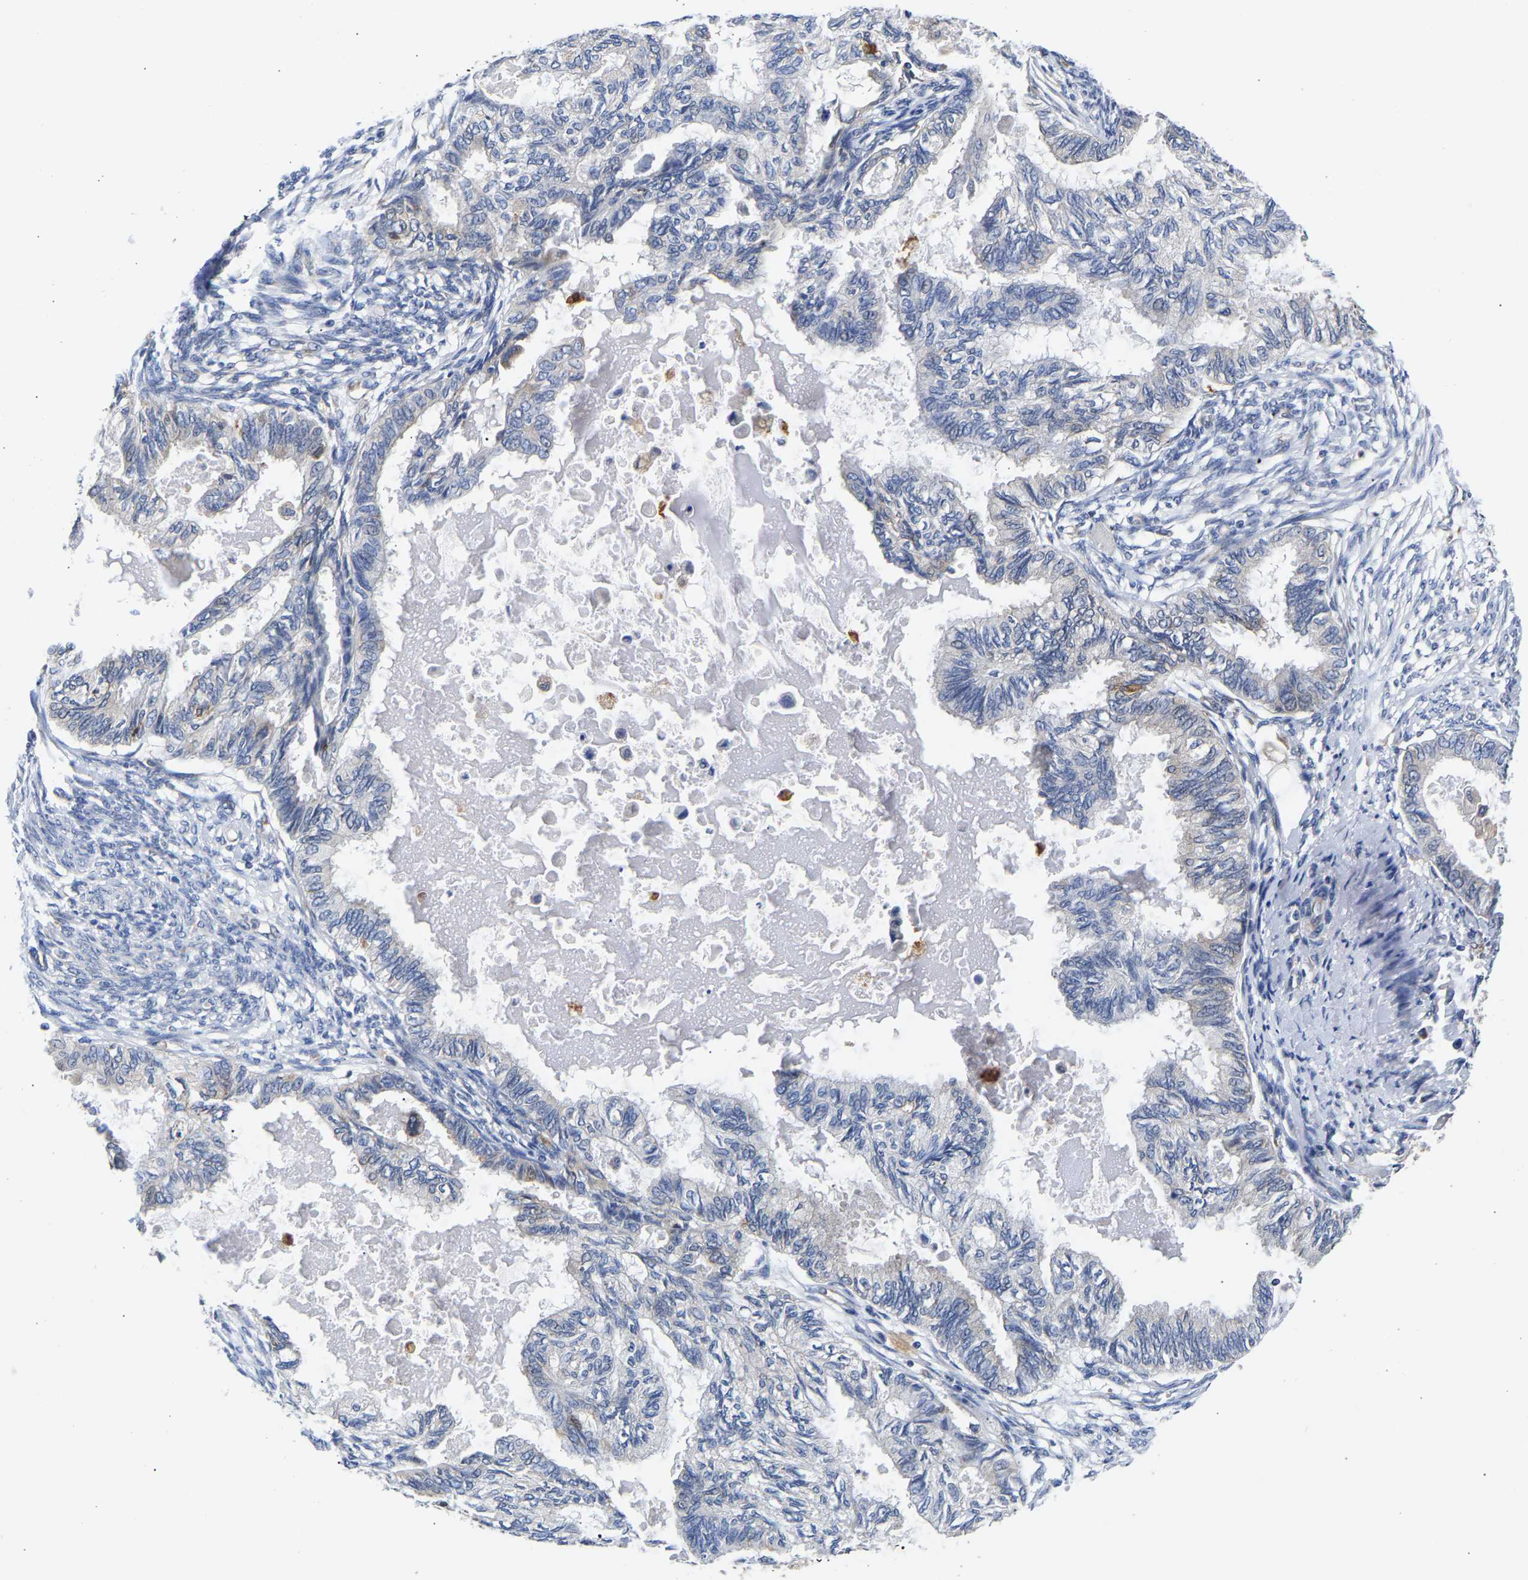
{"staining": {"intensity": "negative", "quantity": "none", "location": "none"}, "tissue": "cervical cancer", "cell_type": "Tumor cells", "image_type": "cancer", "snomed": [{"axis": "morphology", "description": "Normal tissue, NOS"}, {"axis": "morphology", "description": "Adenocarcinoma, NOS"}, {"axis": "topography", "description": "Cervix"}, {"axis": "topography", "description": "Endometrium"}], "caption": "Immunohistochemistry (IHC) histopathology image of cervical cancer stained for a protein (brown), which shows no expression in tumor cells. (Brightfield microscopy of DAB (3,3'-diaminobenzidine) immunohistochemistry (IHC) at high magnification).", "gene": "CCDC6", "patient": {"sex": "female", "age": 86}}